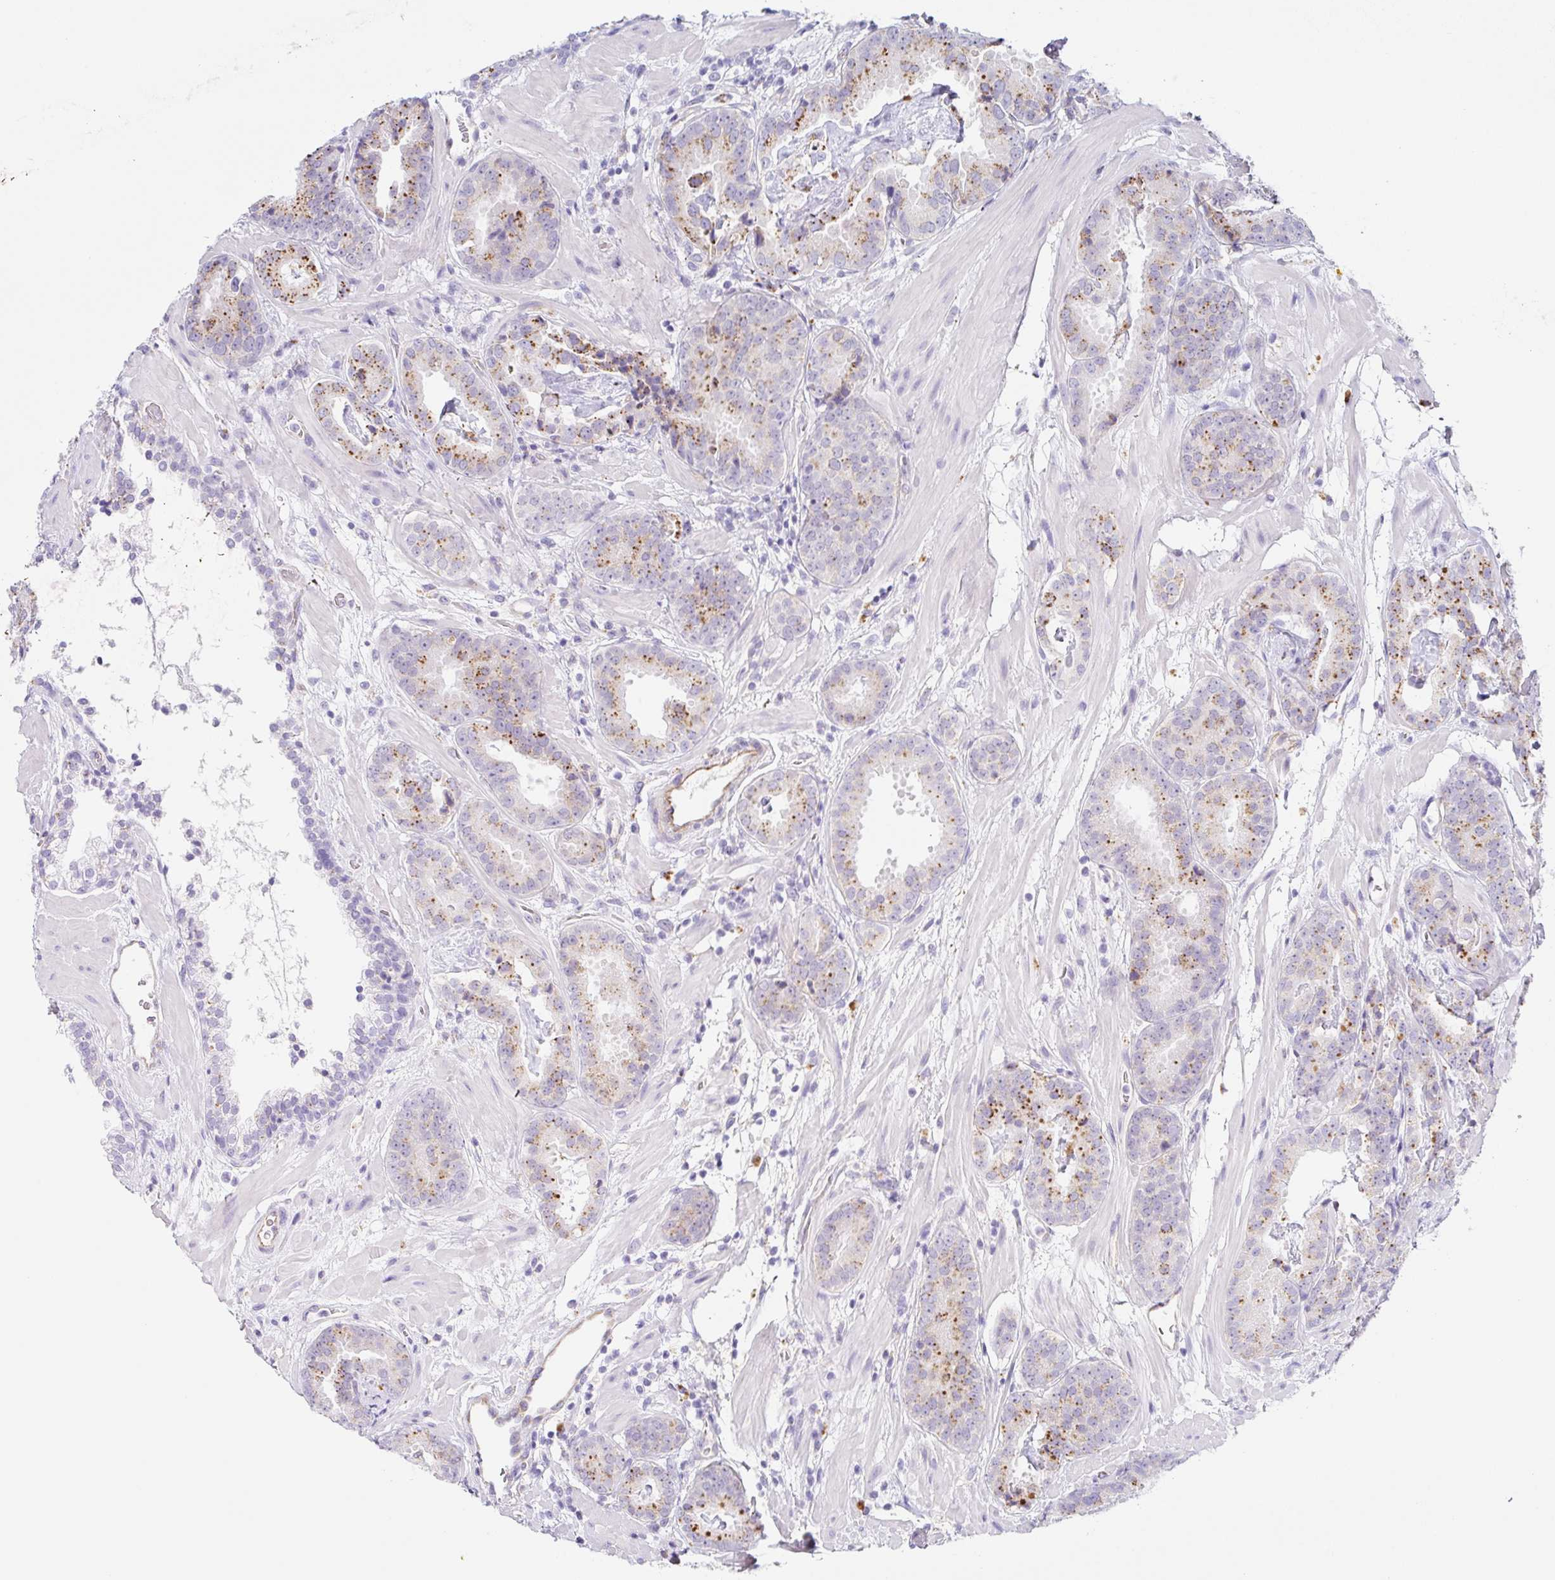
{"staining": {"intensity": "strong", "quantity": "25%-75%", "location": "cytoplasmic/membranous"}, "tissue": "prostate cancer", "cell_type": "Tumor cells", "image_type": "cancer", "snomed": [{"axis": "morphology", "description": "Adenocarcinoma, Low grade"}, {"axis": "topography", "description": "Prostate"}], "caption": "A brown stain shows strong cytoplasmic/membranous positivity of a protein in prostate adenocarcinoma (low-grade) tumor cells.", "gene": "DKK4", "patient": {"sex": "male", "age": 62}}